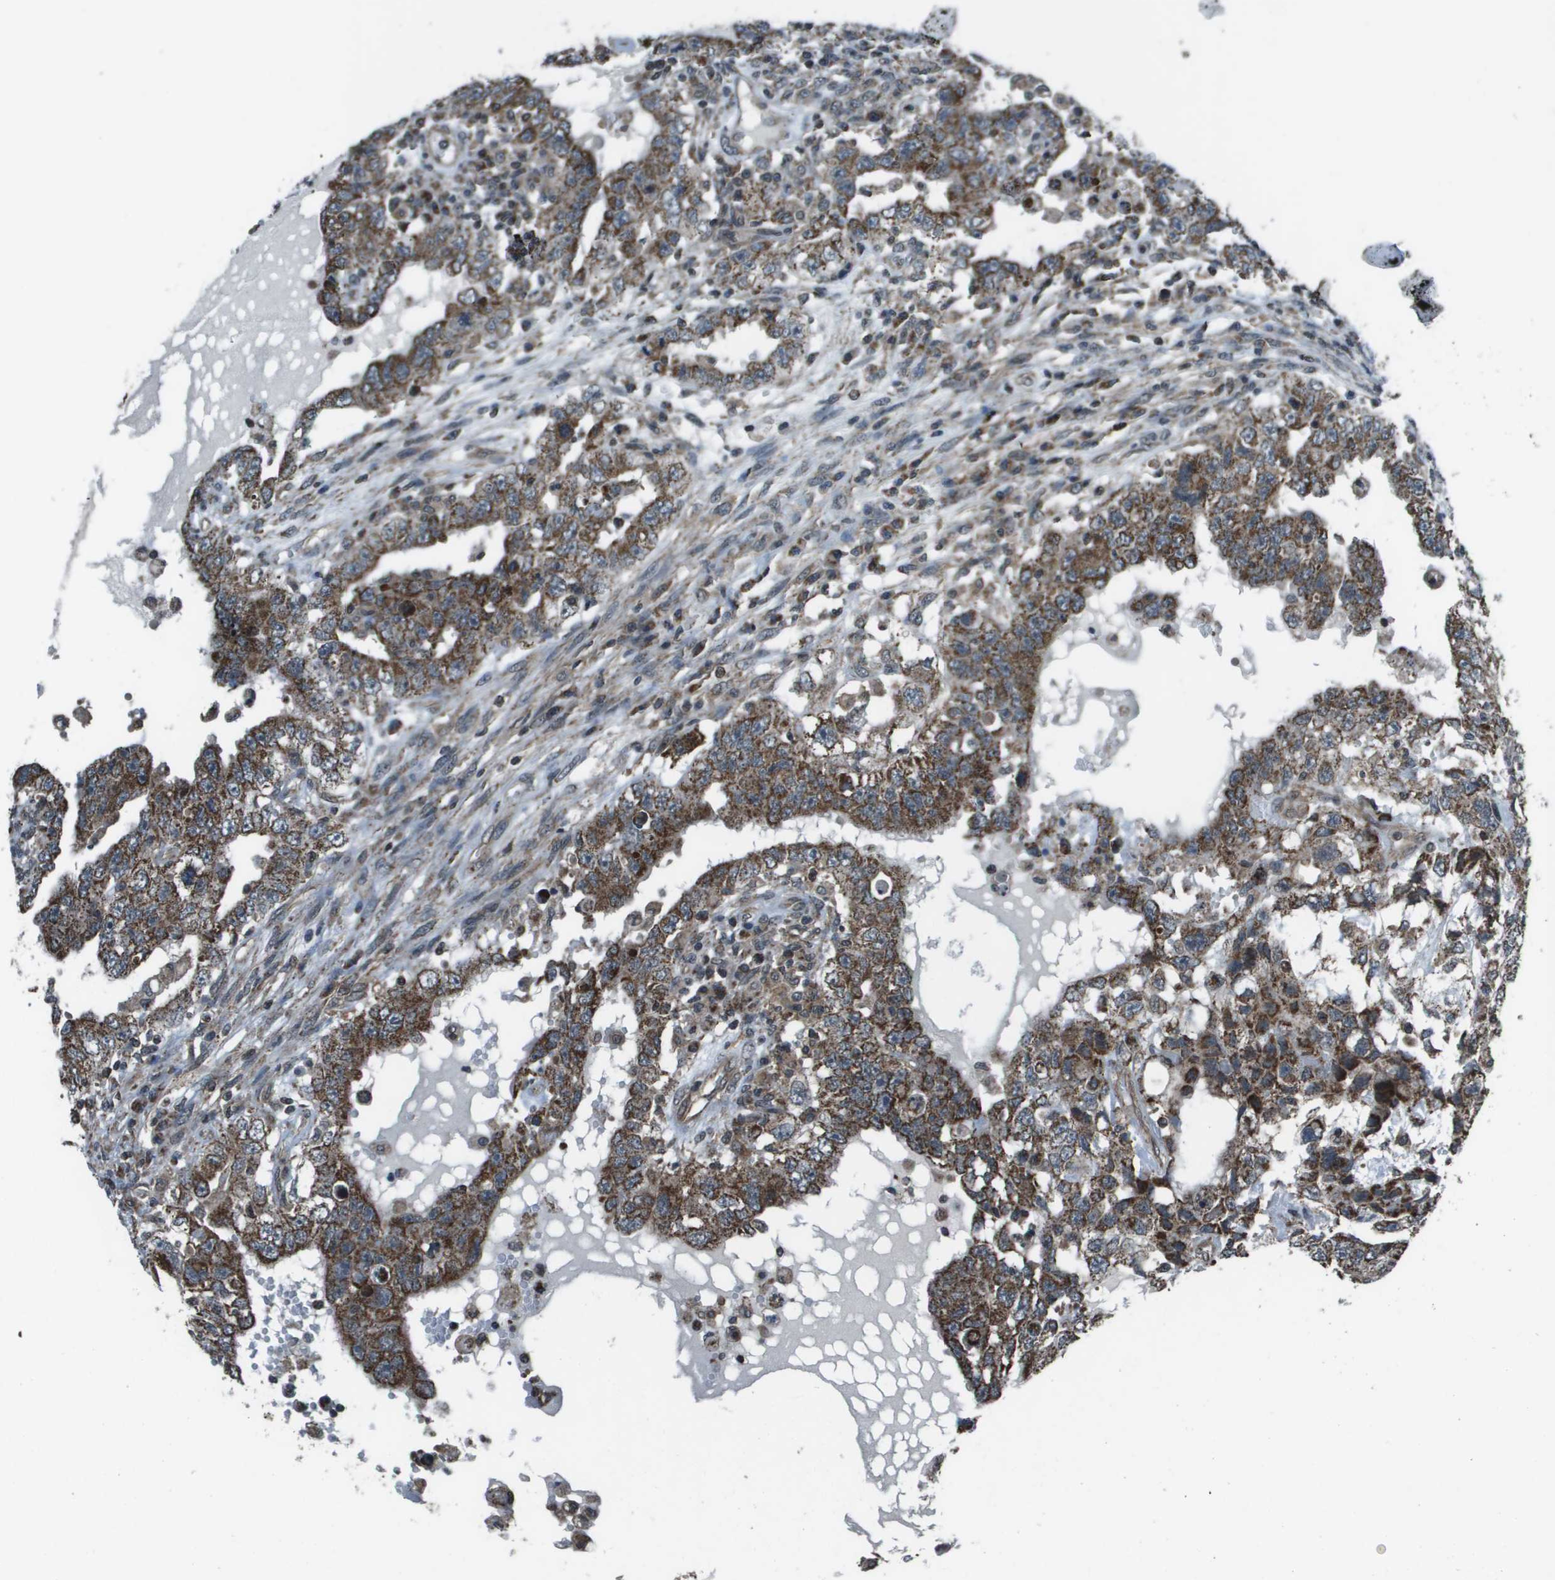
{"staining": {"intensity": "strong", "quantity": ">75%", "location": "cytoplasmic/membranous"}, "tissue": "testis cancer", "cell_type": "Tumor cells", "image_type": "cancer", "snomed": [{"axis": "morphology", "description": "Carcinoma, Embryonal, NOS"}, {"axis": "topography", "description": "Testis"}], "caption": "The micrograph exhibits staining of testis cancer, revealing strong cytoplasmic/membranous protein staining (brown color) within tumor cells. (DAB (3,3'-diaminobenzidine) IHC with brightfield microscopy, high magnification).", "gene": "PPFIA1", "patient": {"sex": "male", "age": 26}}